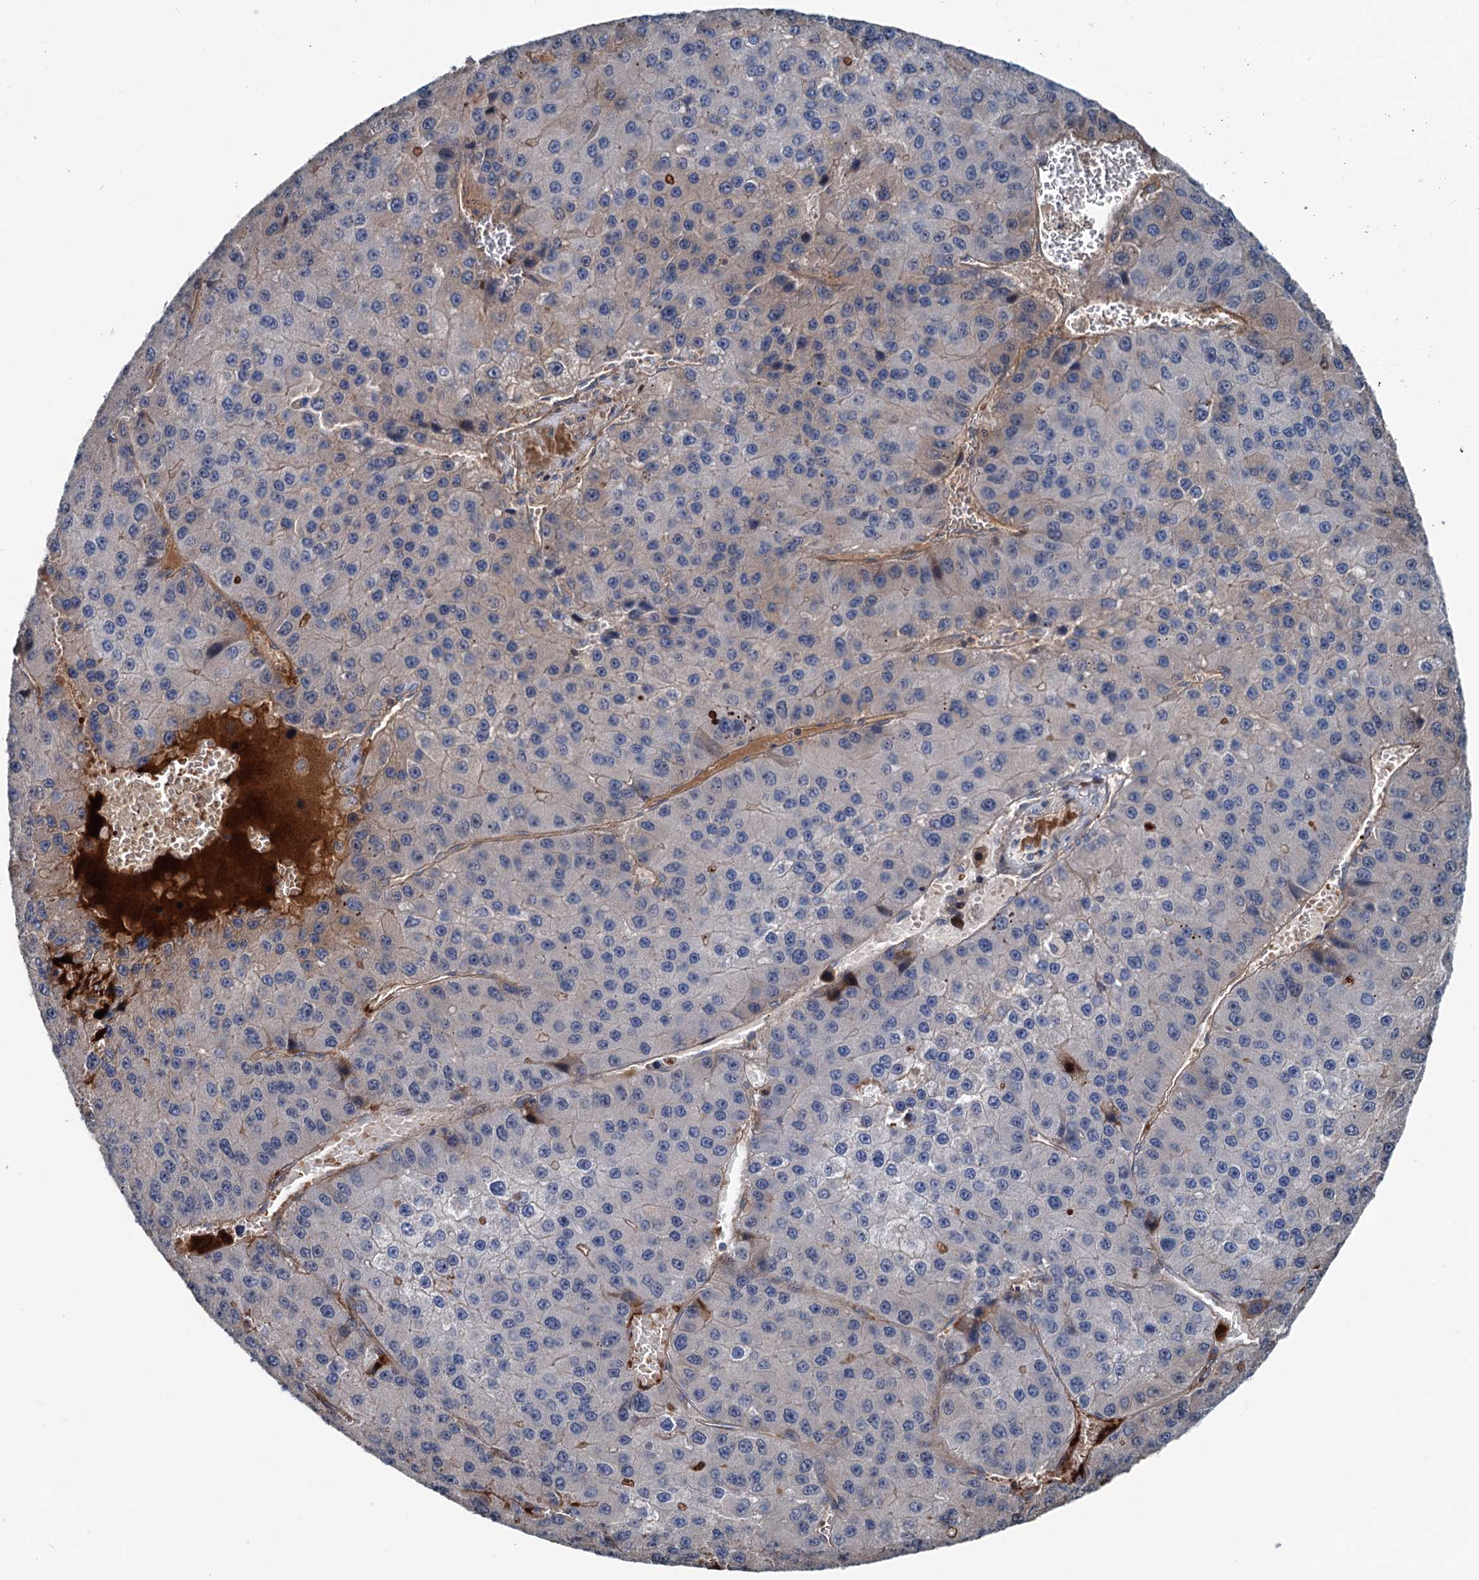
{"staining": {"intensity": "negative", "quantity": "none", "location": "none"}, "tissue": "liver cancer", "cell_type": "Tumor cells", "image_type": "cancer", "snomed": [{"axis": "morphology", "description": "Carcinoma, Hepatocellular, NOS"}, {"axis": "topography", "description": "Liver"}], "caption": "DAB immunohistochemical staining of liver hepatocellular carcinoma exhibits no significant expression in tumor cells.", "gene": "TEDC1", "patient": {"sex": "female", "age": 73}}